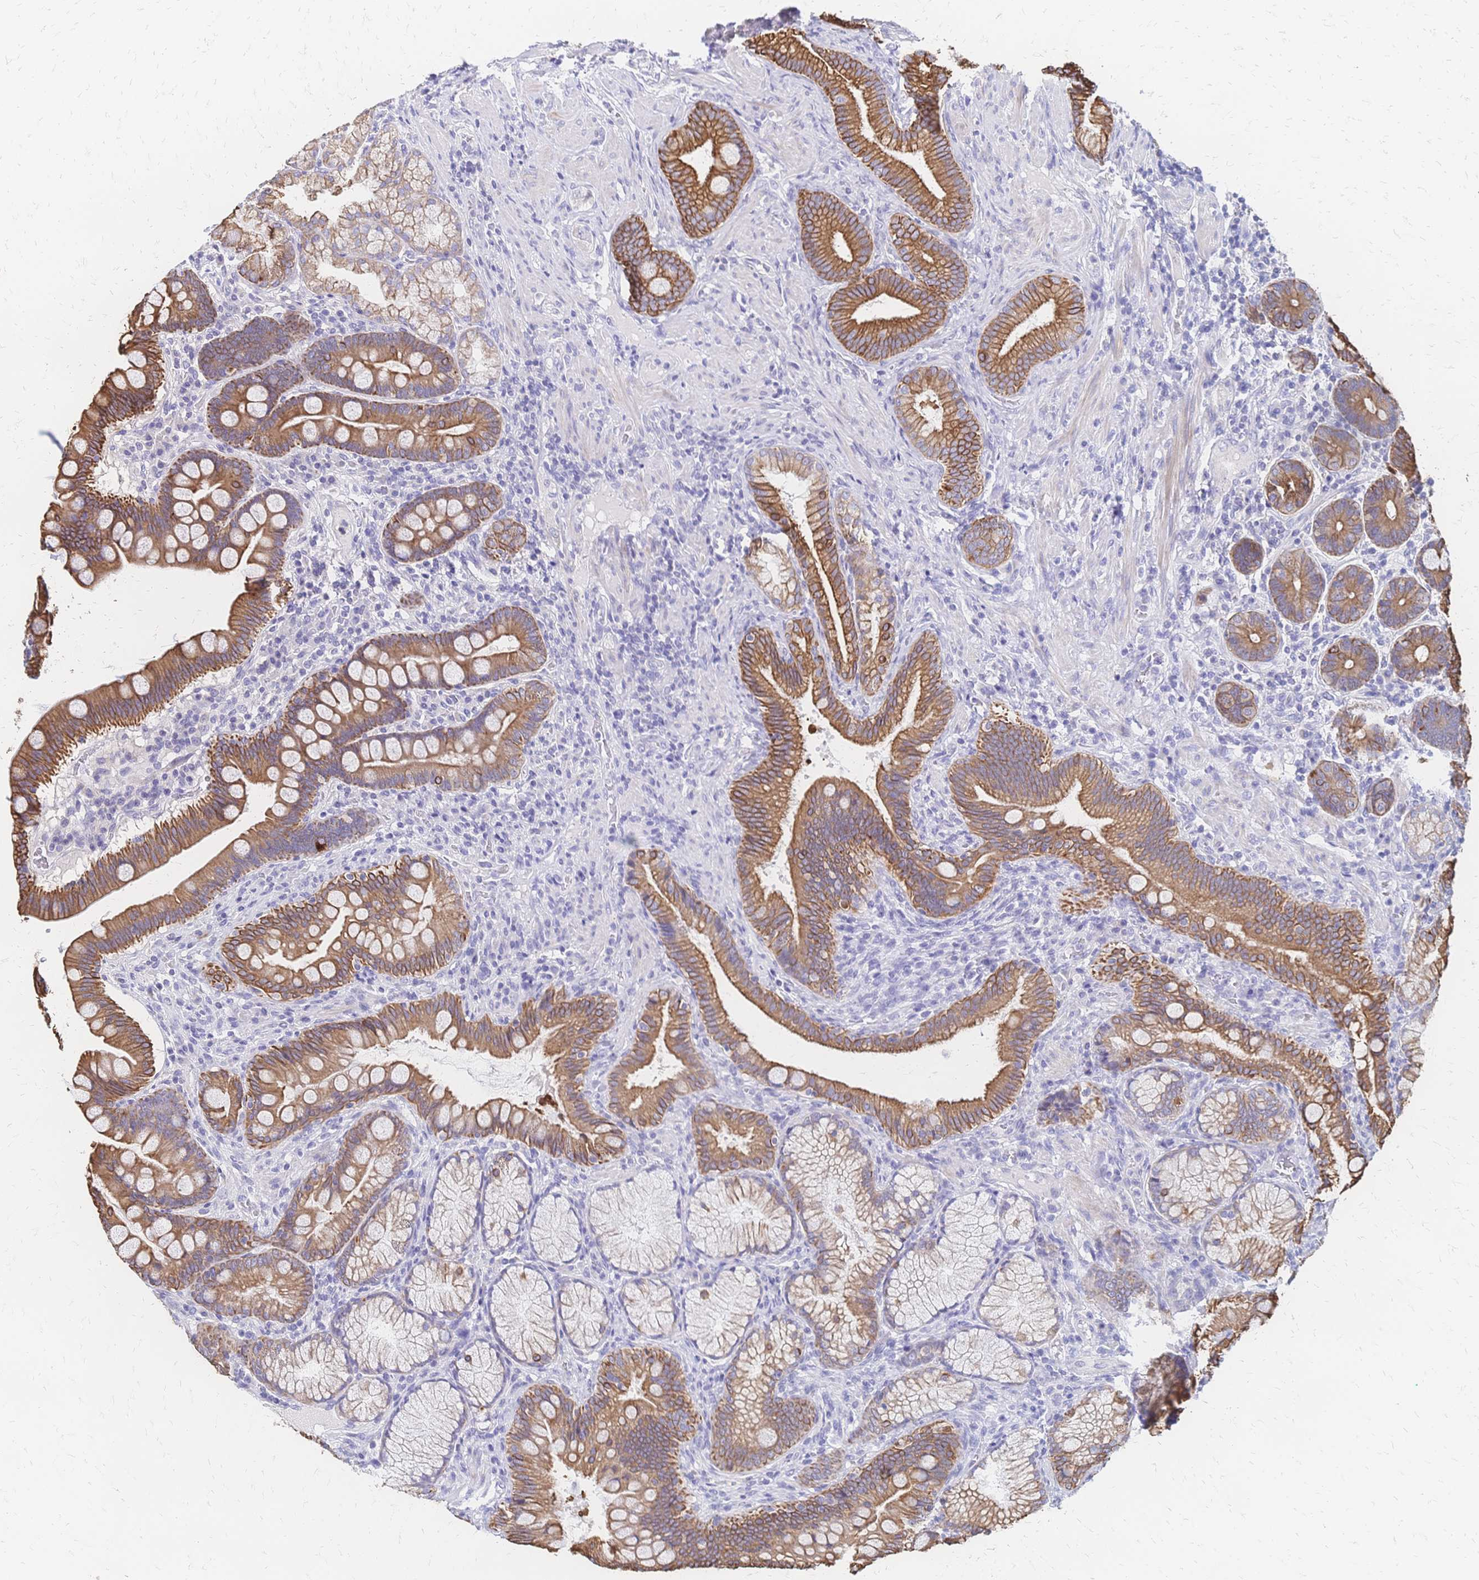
{"staining": {"intensity": "moderate", "quantity": ">75%", "location": "cytoplasmic/membranous"}, "tissue": "duodenum", "cell_type": "Glandular cells", "image_type": "normal", "snomed": [{"axis": "morphology", "description": "Normal tissue, NOS"}, {"axis": "topography", "description": "Pancreas"}, {"axis": "topography", "description": "Duodenum"}], "caption": "Human duodenum stained with a brown dye exhibits moderate cytoplasmic/membranous positive staining in about >75% of glandular cells.", "gene": "DTNB", "patient": {"sex": "male", "age": 59}}